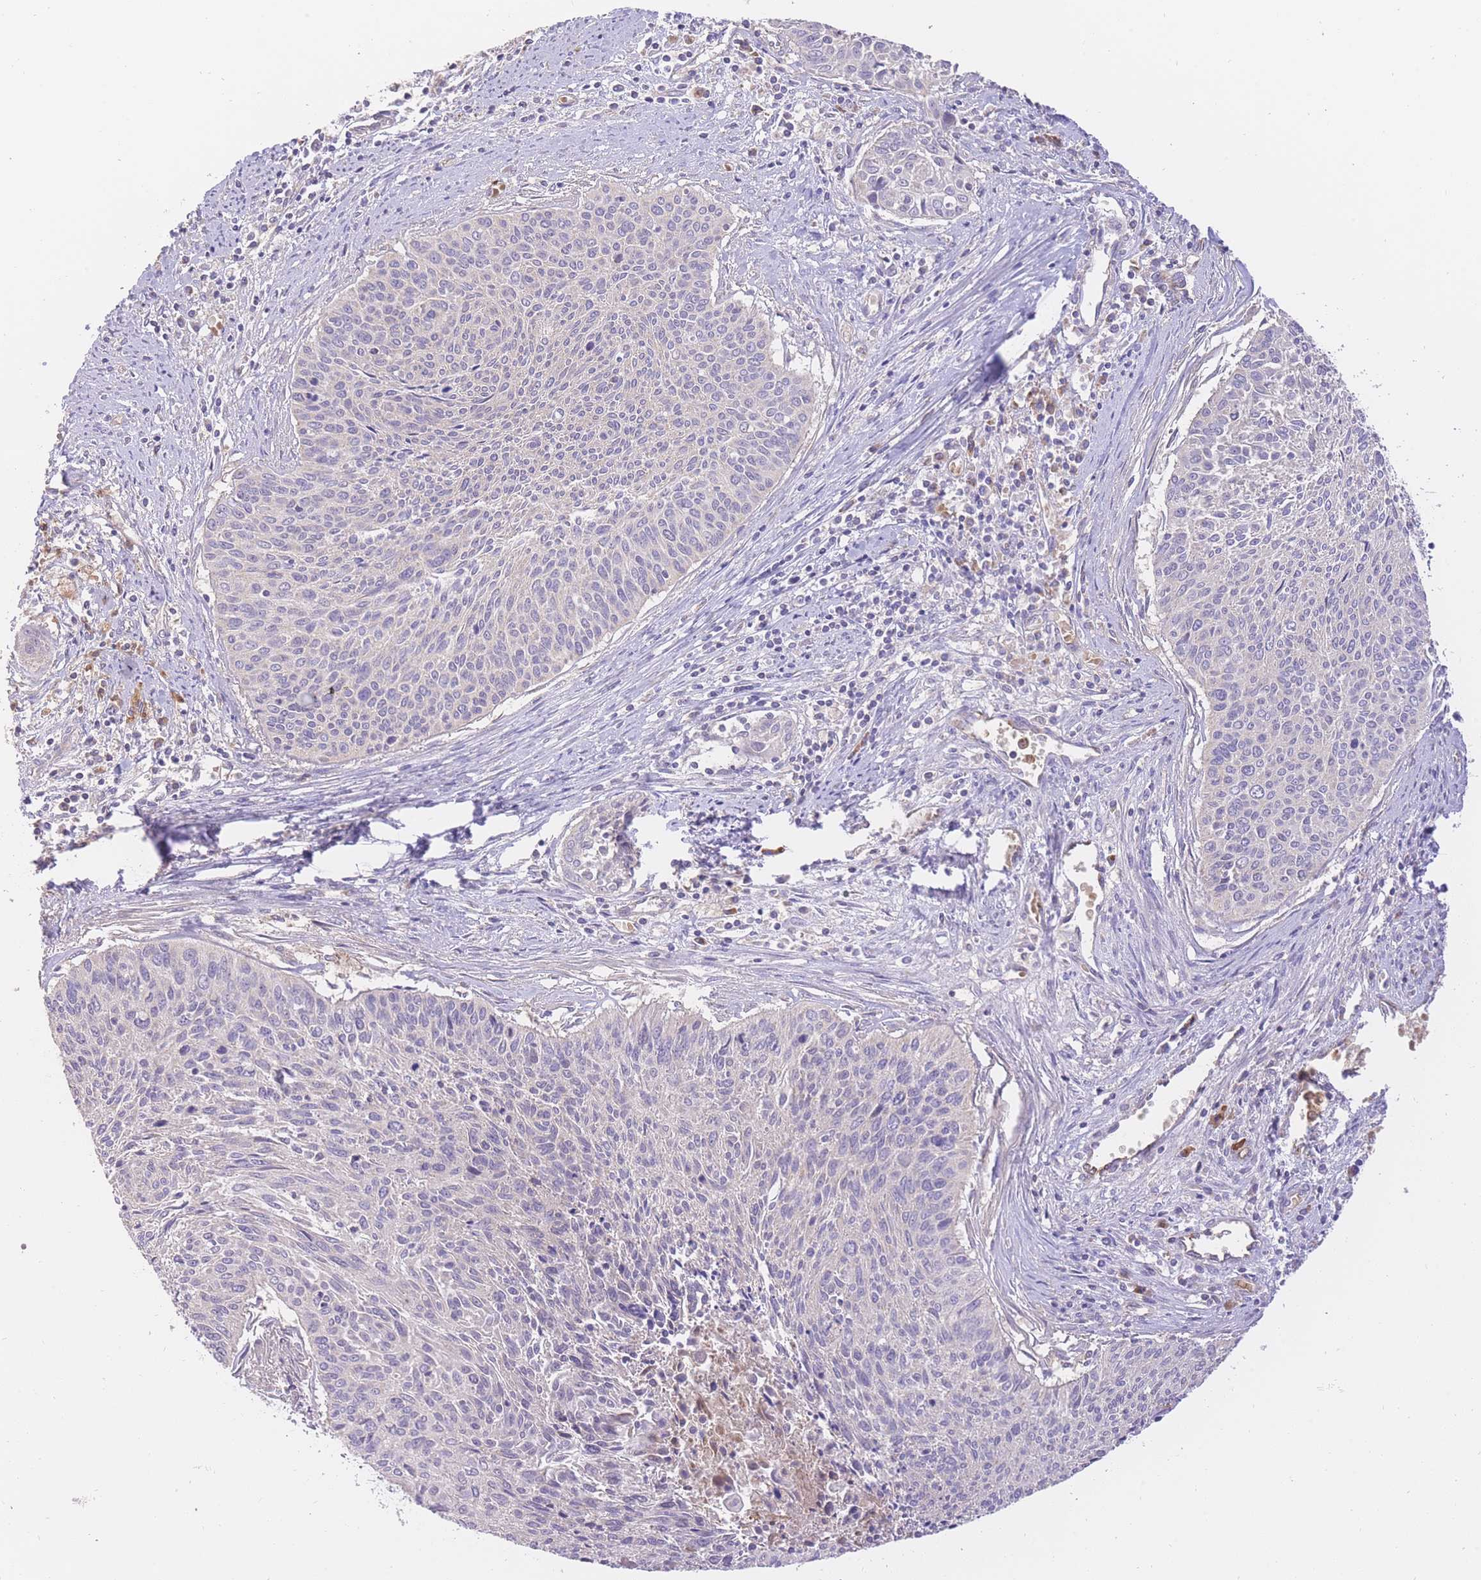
{"staining": {"intensity": "weak", "quantity": "<25%", "location": "cytoplasmic/membranous"}, "tissue": "cervical cancer", "cell_type": "Tumor cells", "image_type": "cancer", "snomed": [{"axis": "morphology", "description": "Squamous cell carcinoma, NOS"}, {"axis": "topography", "description": "Cervix"}], "caption": "This is a histopathology image of immunohistochemistry staining of cervical squamous cell carcinoma, which shows no staining in tumor cells.", "gene": "PREP", "patient": {"sex": "female", "age": 55}}